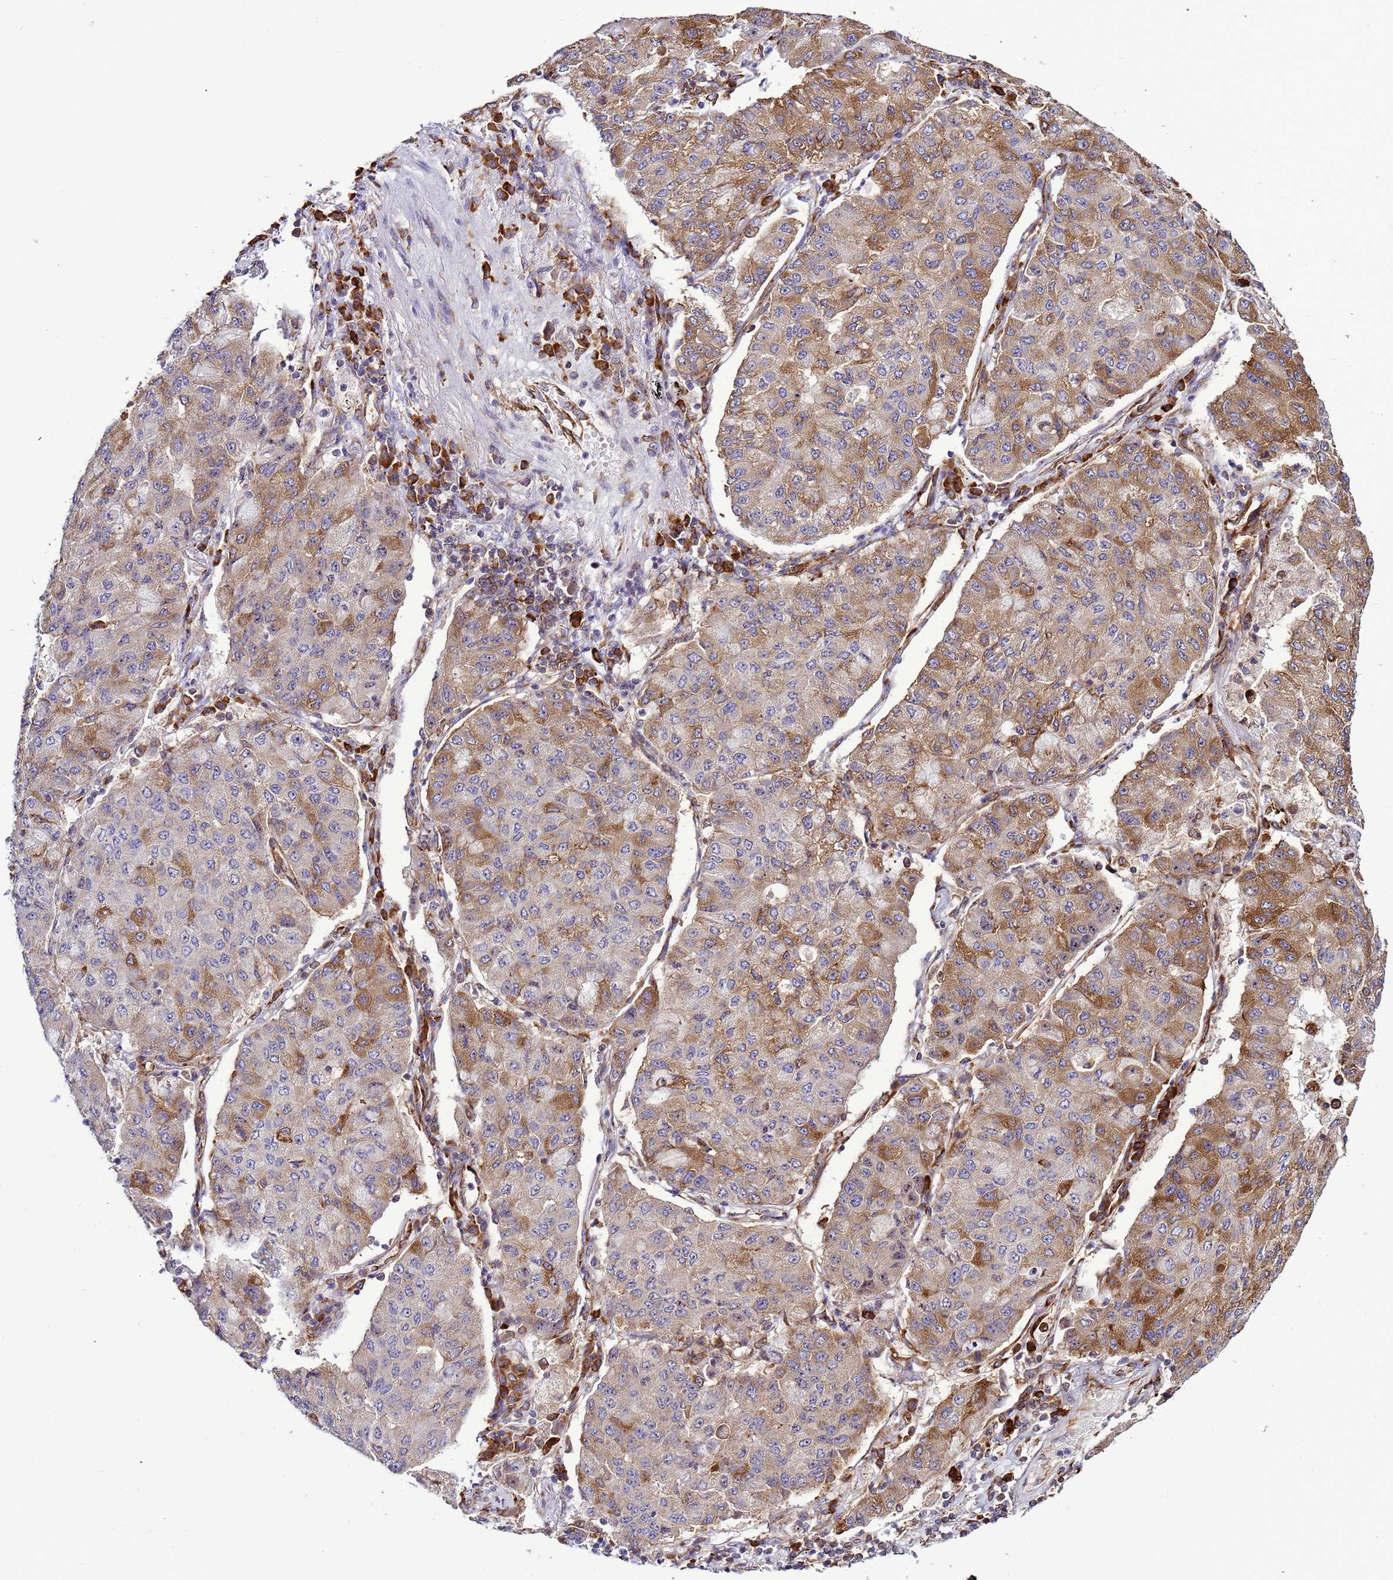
{"staining": {"intensity": "moderate", "quantity": "25%-75%", "location": "cytoplasmic/membranous"}, "tissue": "lung cancer", "cell_type": "Tumor cells", "image_type": "cancer", "snomed": [{"axis": "morphology", "description": "Squamous cell carcinoma, NOS"}, {"axis": "topography", "description": "Lung"}], "caption": "Approximately 25%-75% of tumor cells in human squamous cell carcinoma (lung) show moderate cytoplasmic/membranous protein expression as visualized by brown immunohistochemical staining.", "gene": "NOL8", "patient": {"sex": "male", "age": 74}}